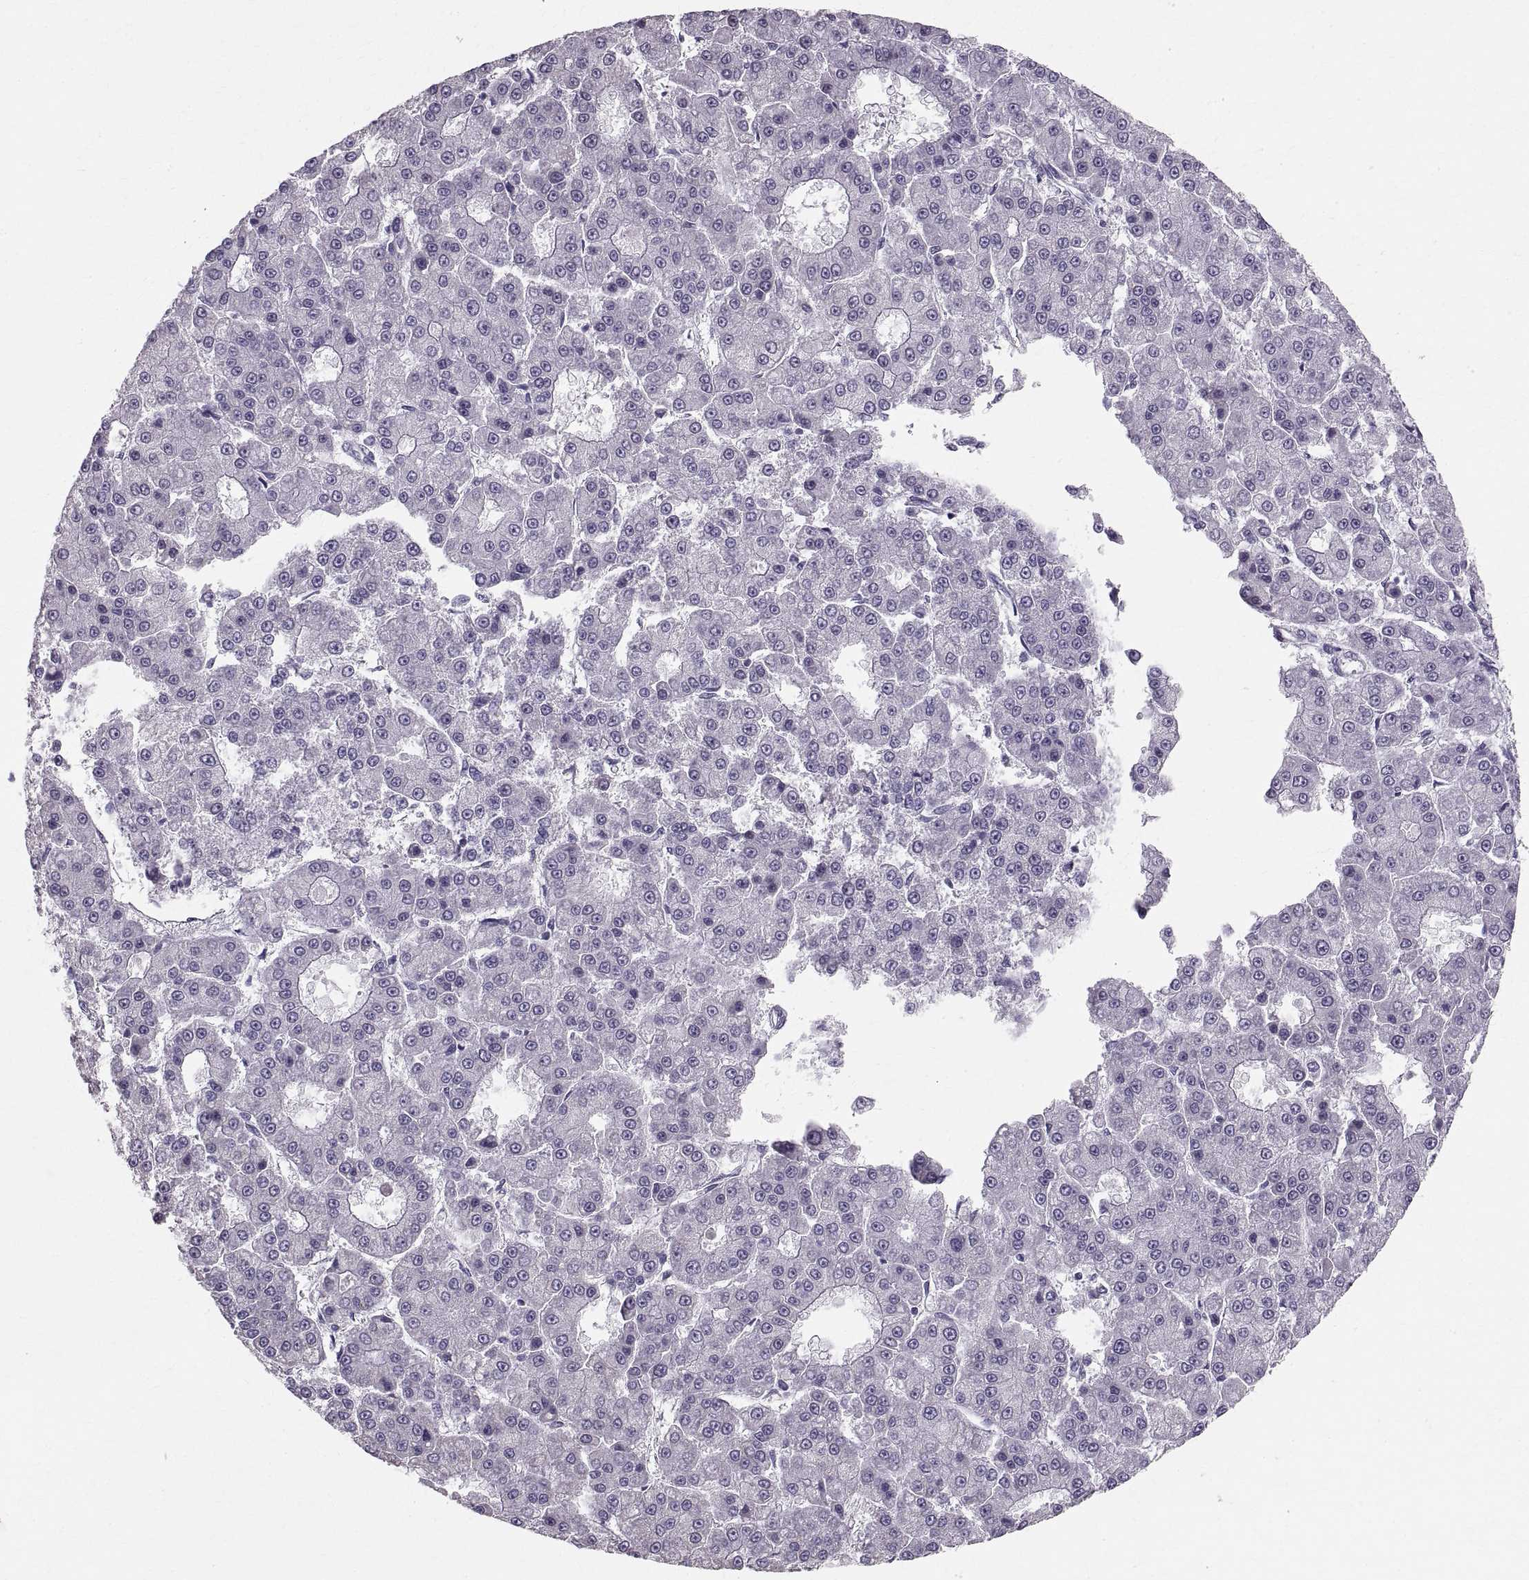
{"staining": {"intensity": "negative", "quantity": "none", "location": "none"}, "tissue": "liver cancer", "cell_type": "Tumor cells", "image_type": "cancer", "snomed": [{"axis": "morphology", "description": "Carcinoma, Hepatocellular, NOS"}, {"axis": "topography", "description": "Liver"}], "caption": "This is a histopathology image of immunohistochemistry staining of hepatocellular carcinoma (liver), which shows no staining in tumor cells.", "gene": "STMND1", "patient": {"sex": "male", "age": 70}}